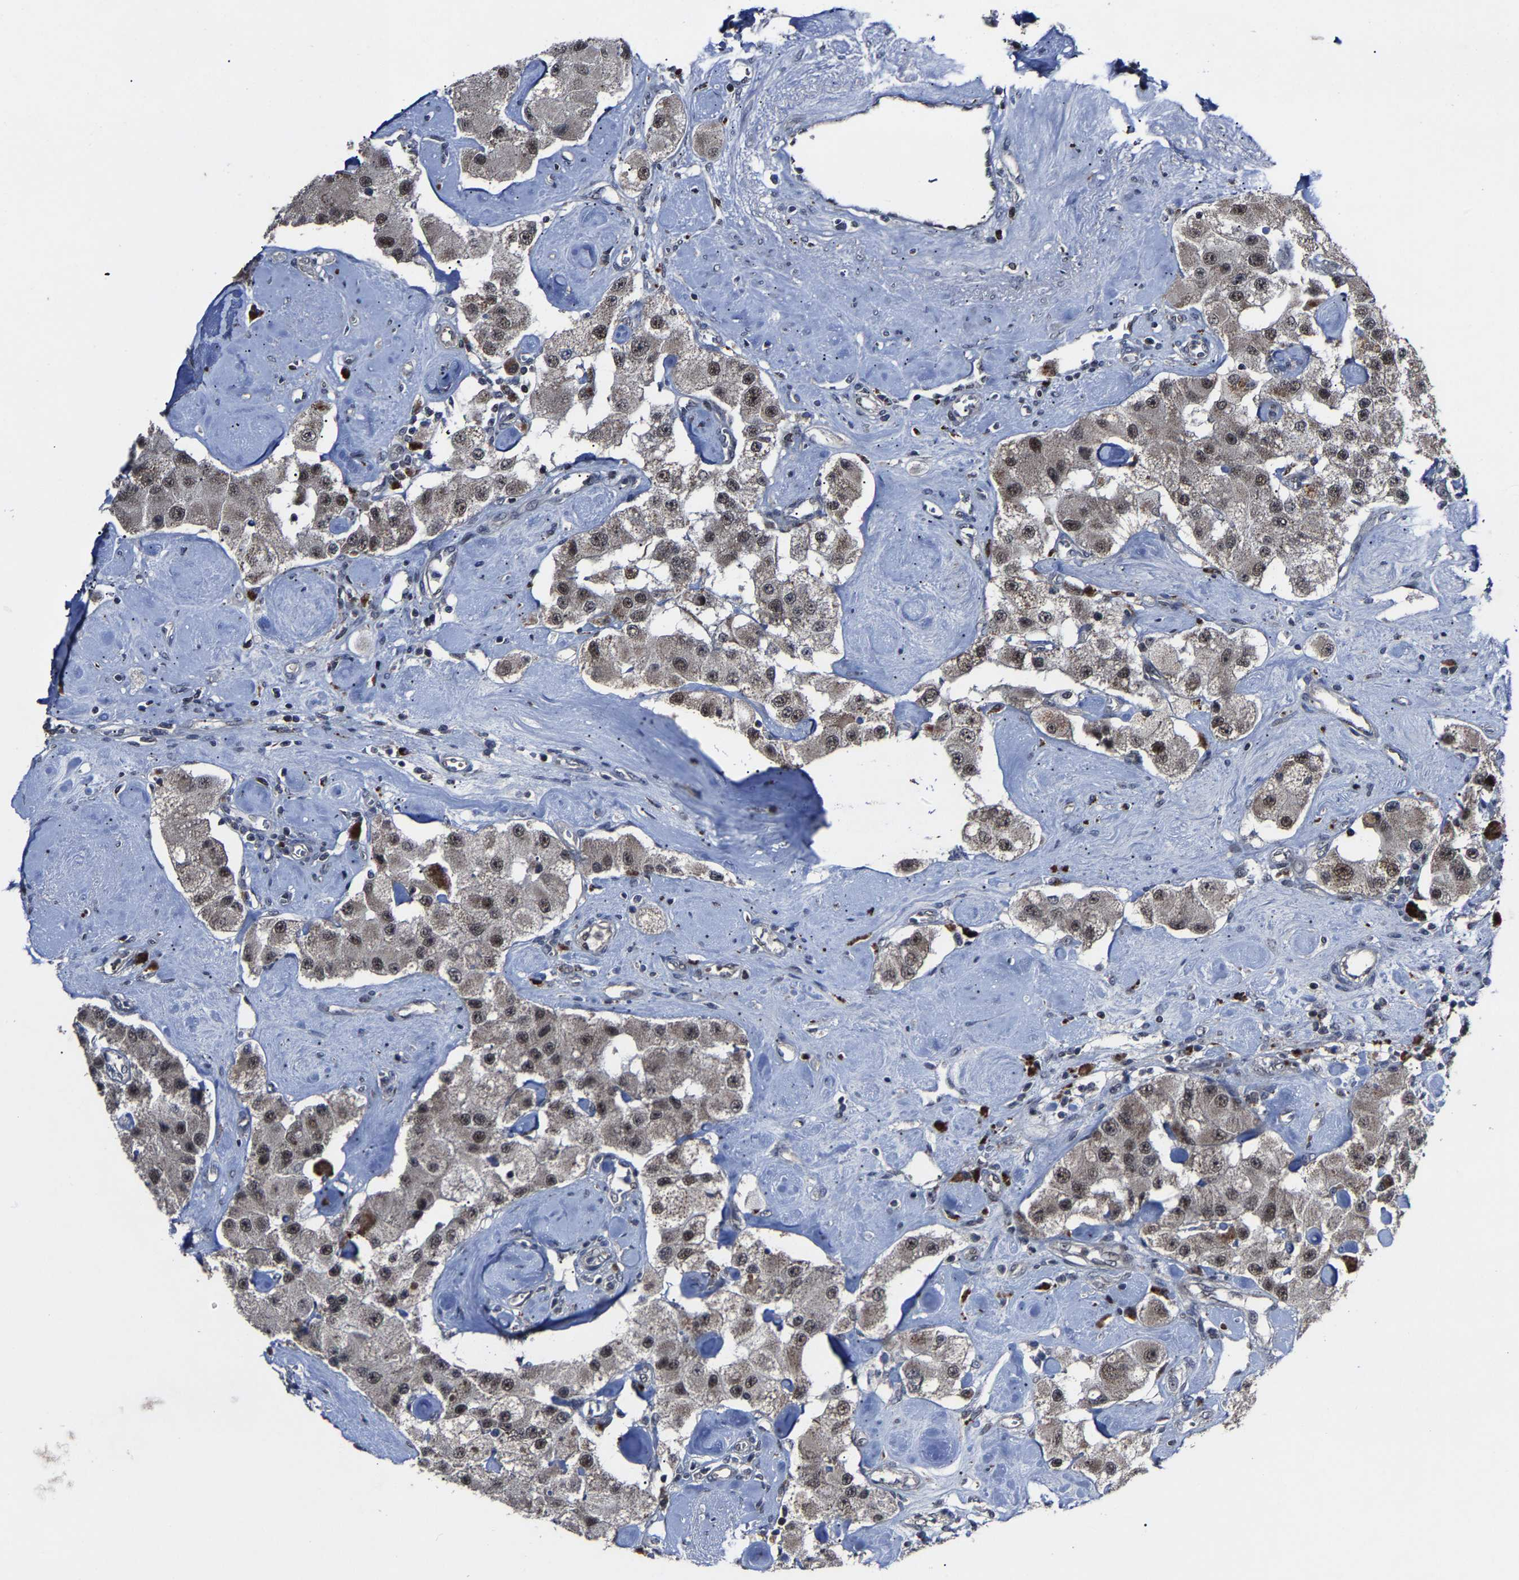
{"staining": {"intensity": "moderate", "quantity": ">75%", "location": "nuclear"}, "tissue": "carcinoid", "cell_type": "Tumor cells", "image_type": "cancer", "snomed": [{"axis": "morphology", "description": "Carcinoid, malignant, NOS"}, {"axis": "topography", "description": "Pancreas"}], "caption": "A medium amount of moderate nuclear positivity is present in approximately >75% of tumor cells in carcinoid tissue.", "gene": "LSM8", "patient": {"sex": "male", "age": 41}}